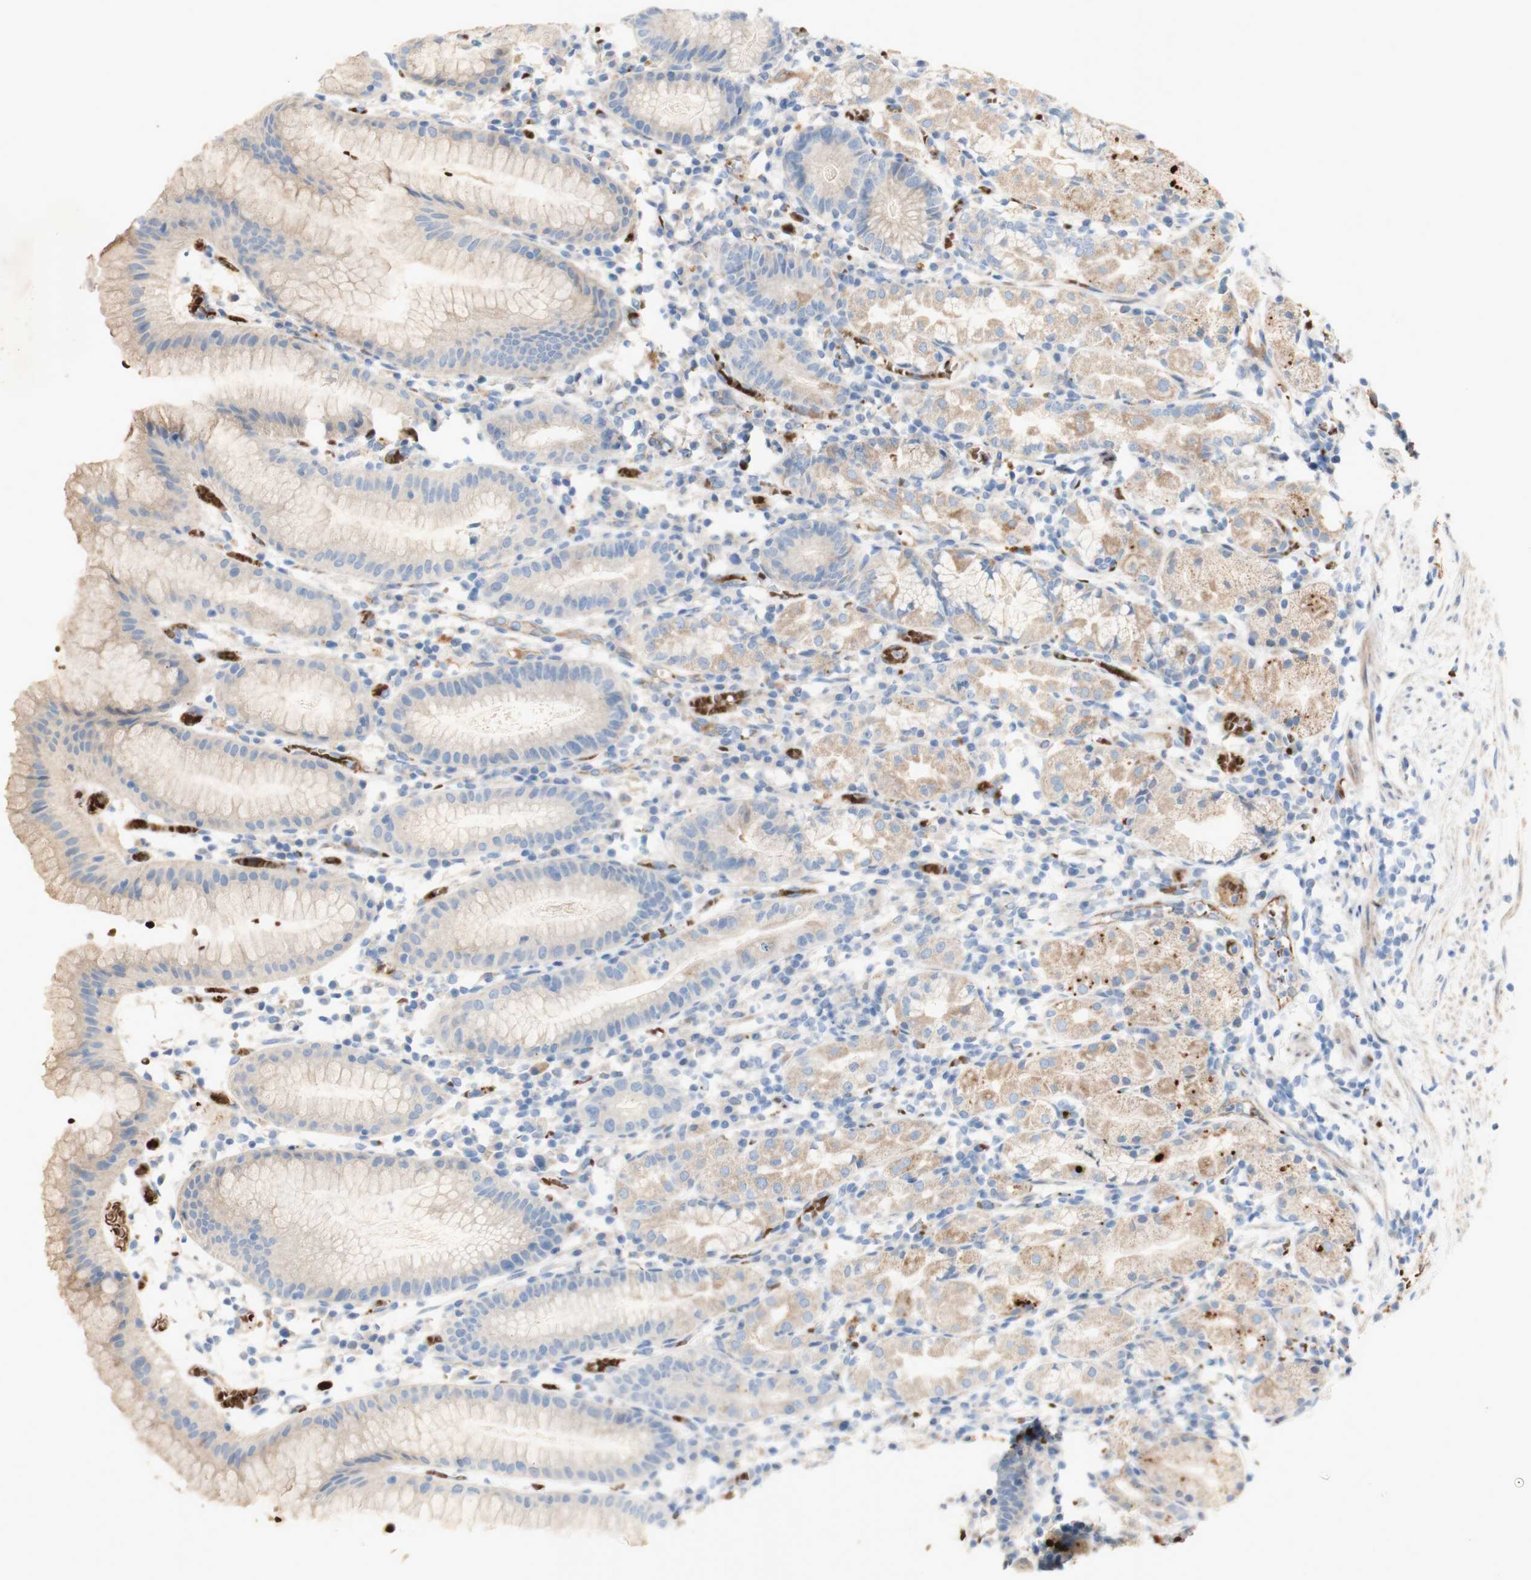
{"staining": {"intensity": "weak", "quantity": "25%-75%", "location": "cytoplasmic/membranous"}, "tissue": "stomach", "cell_type": "Glandular cells", "image_type": "normal", "snomed": [{"axis": "morphology", "description": "Normal tissue, NOS"}, {"axis": "topography", "description": "Stomach"}, {"axis": "topography", "description": "Stomach, lower"}], "caption": "Protein expression analysis of normal stomach exhibits weak cytoplasmic/membranous expression in about 25%-75% of glandular cells. (brown staining indicates protein expression, while blue staining denotes nuclei).", "gene": "GAN", "patient": {"sex": "female", "age": 75}}